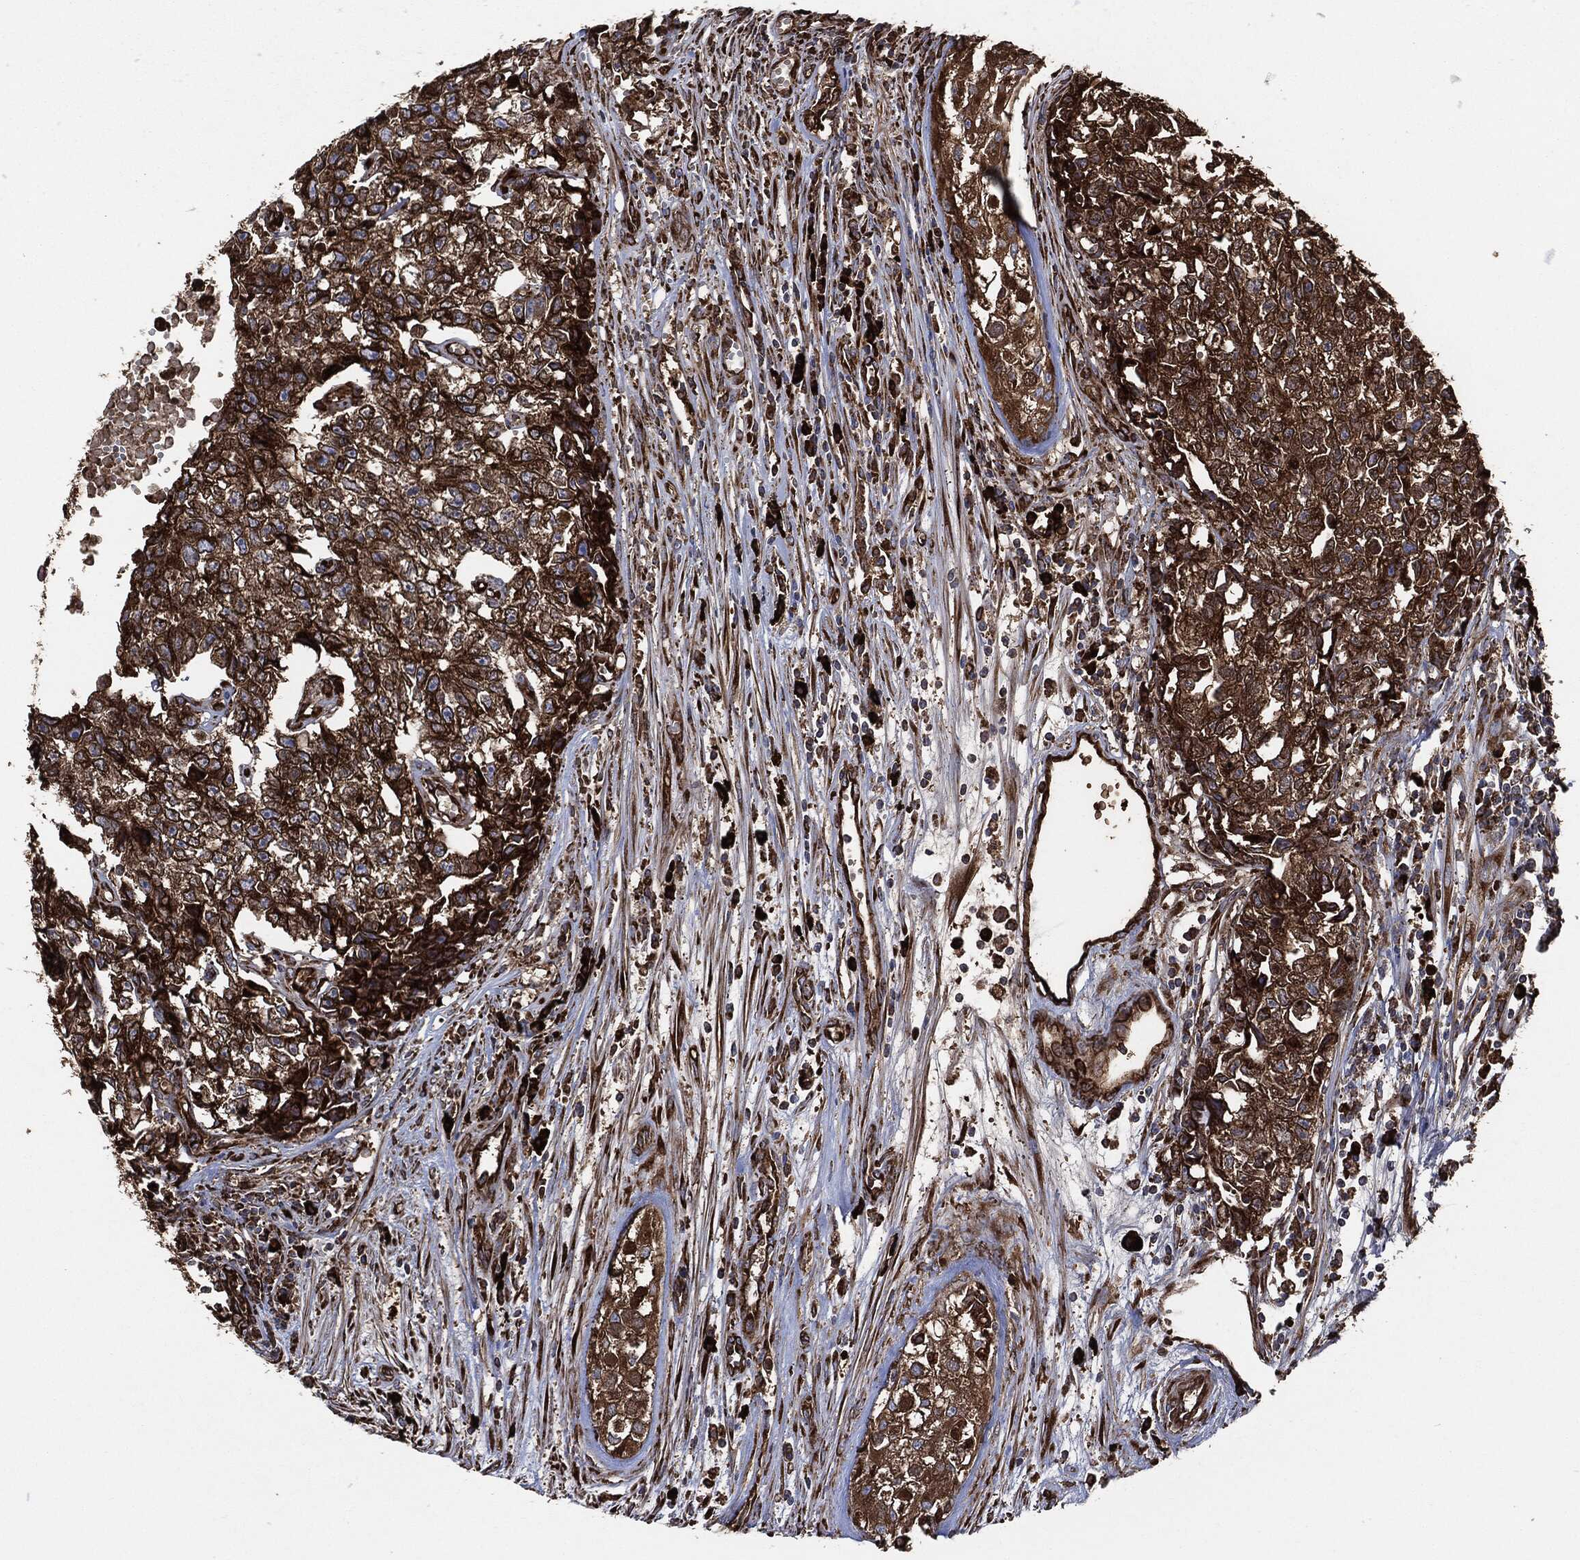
{"staining": {"intensity": "strong", "quantity": ">75%", "location": "cytoplasmic/membranous"}, "tissue": "testis cancer", "cell_type": "Tumor cells", "image_type": "cancer", "snomed": [{"axis": "morphology", "description": "Seminoma, NOS"}, {"axis": "morphology", "description": "Carcinoma, Embryonal, NOS"}, {"axis": "topography", "description": "Testis"}], "caption": "Protein staining of testis embryonal carcinoma tissue shows strong cytoplasmic/membranous expression in approximately >75% of tumor cells. Using DAB (brown) and hematoxylin (blue) stains, captured at high magnification using brightfield microscopy.", "gene": "AMFR", "patient": {"sex": "male", "age": 22}}